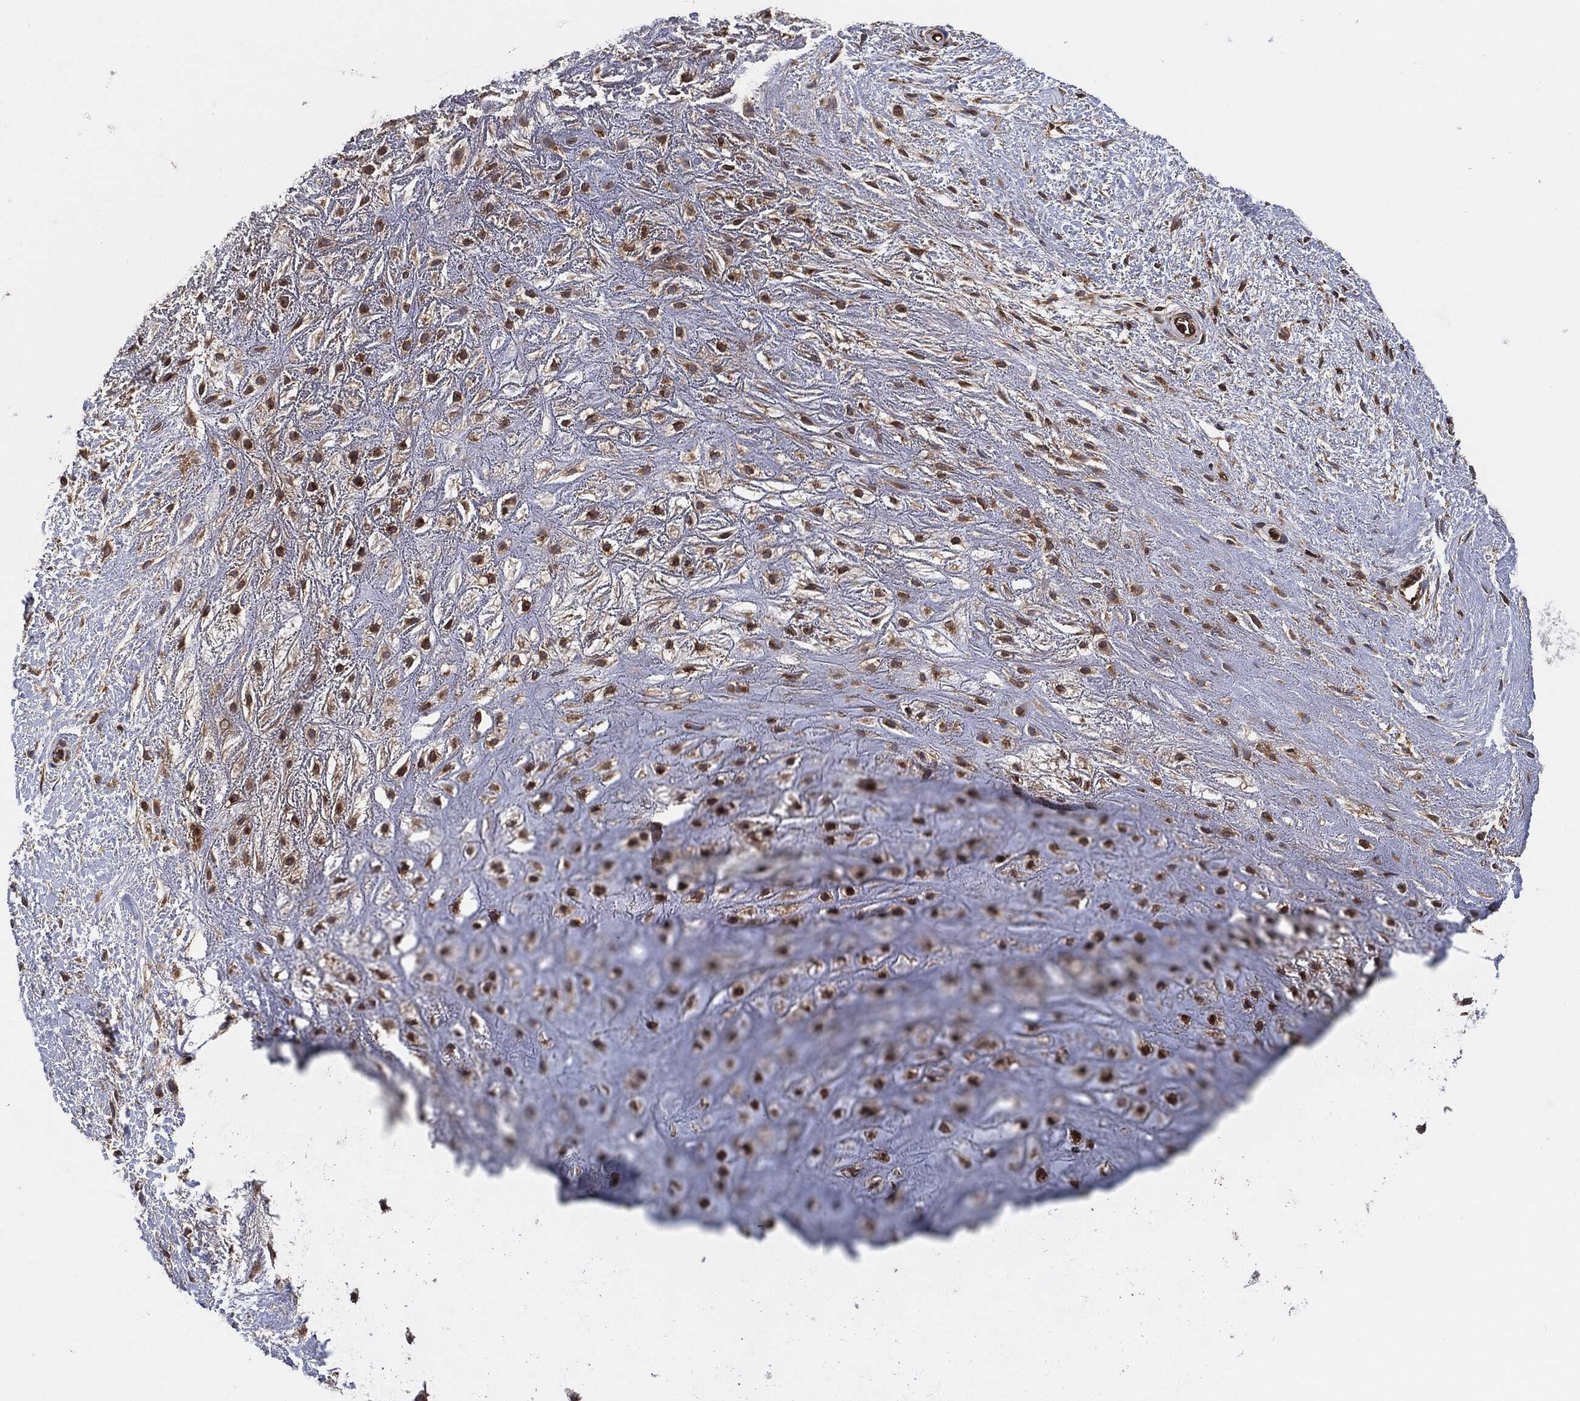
{"staining": {"intensity": "negative", "quantity": "none", "location": "none"}, "tissue": "adipose tissue", "cell_type": "Adipocytes", "image_type": "normal", "snomed": [{"axis": "morphology", "description": "Normal tissue, NOS"}, {"axis": "morphology", "description": "Squamous cell carcinoma, NOS"}, {"axis": "topography", "description": "Cartilage tissue"}, {"axis": "topography", "description": "Head-Neck"}], "caption": "Immunohistochemical staining of normal human adipose tissue demonstrates no significant positivity in adipocytes.", "gene": "CTNNA1", "patient": {"sex": "male", "age": 62}}